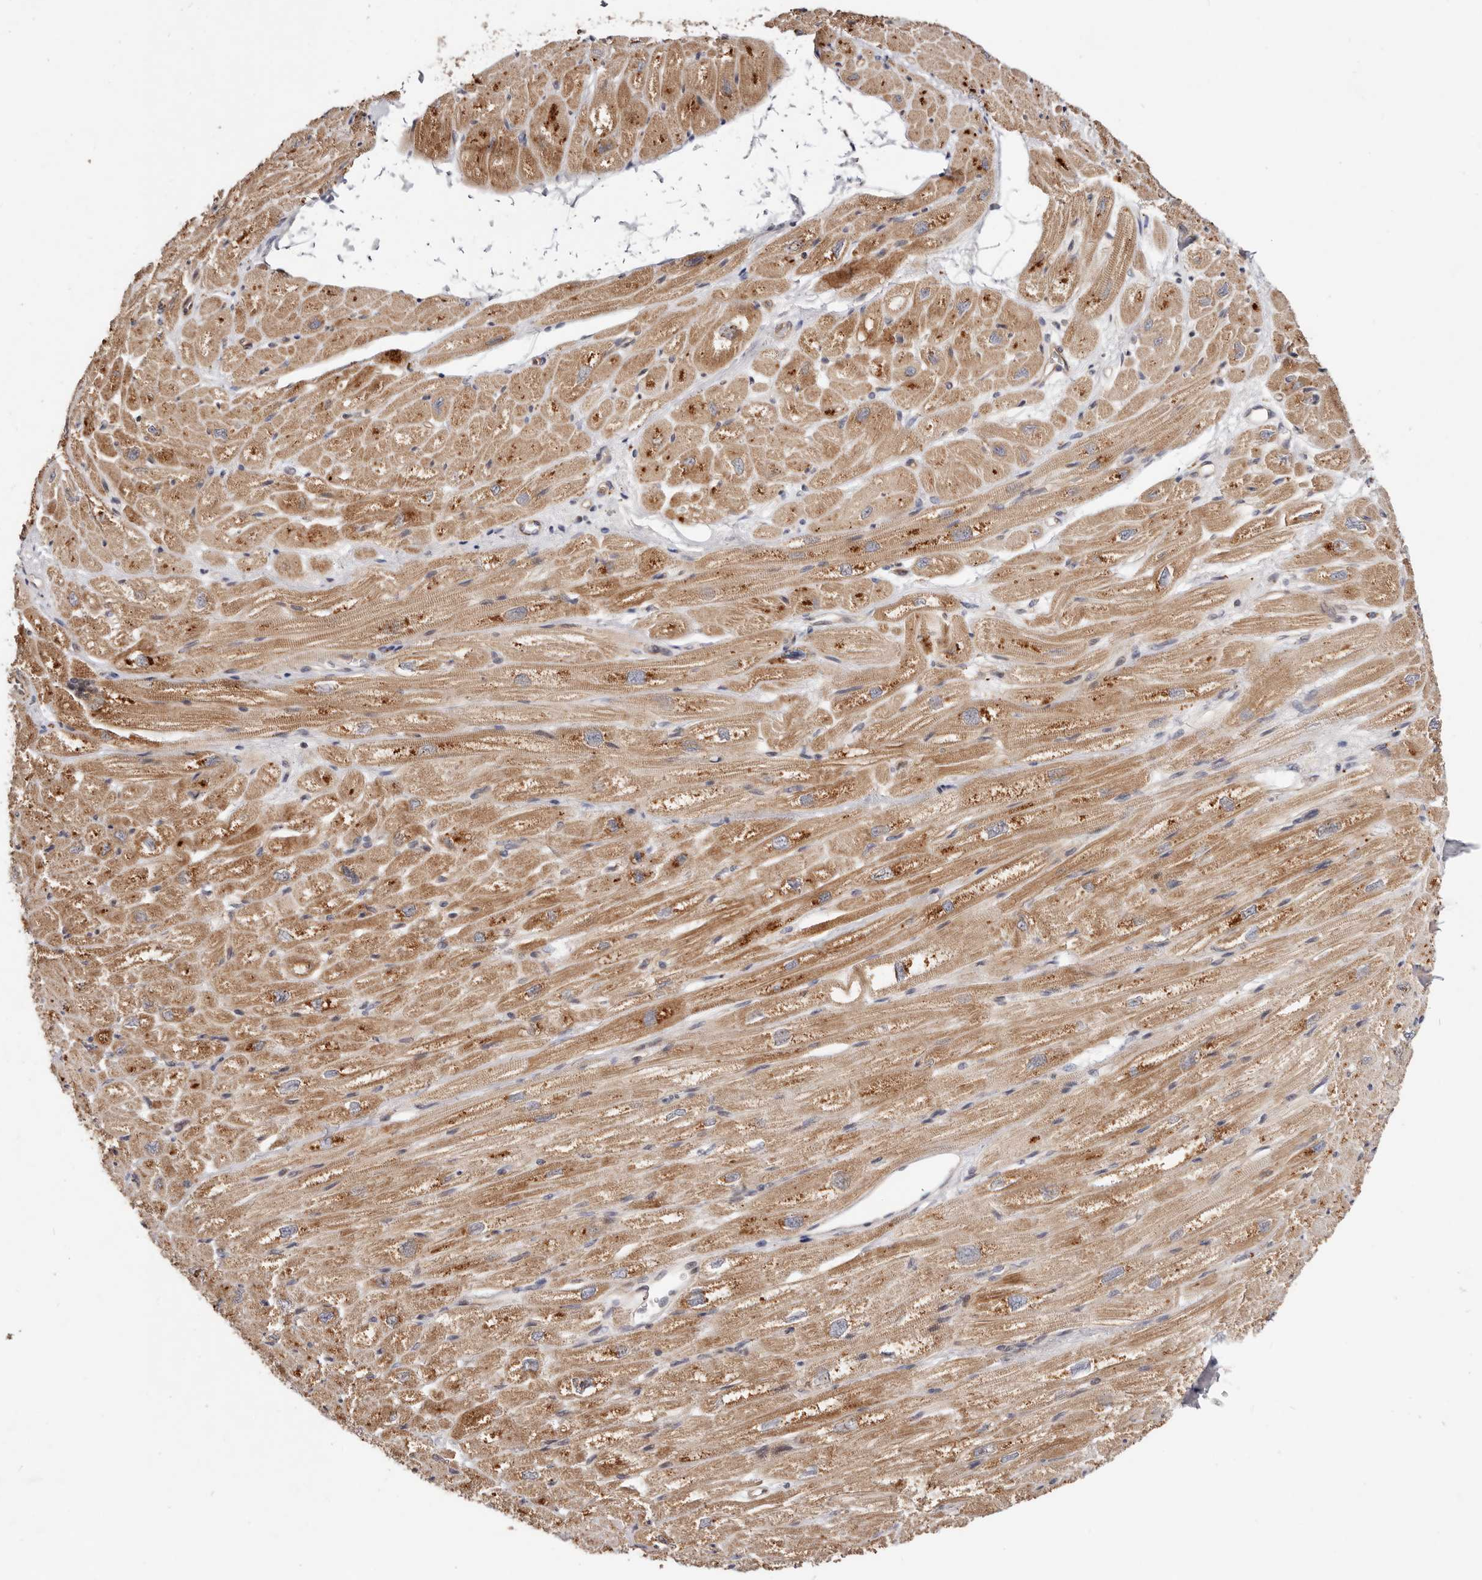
{"staining": {"intensity": "moderate", "quantity": ">75%", "location": "cytoplasmic/membranous"}, "tissue": "heart muscle", "cell_type": "Cardiomyocytes", "image_type": "normal", "snomed": [{"axis": "morphology", "description": "Normal tissue, NOS"}, {"axis": "topography", "description": "Heart"}], "caption": "Heart muscle stained with DAB (3,3'-diaminobenzidine) immunohistochemistry exhibits medium levels of moderate cytoplasmic/membranous positivity in about >75% of cardiomyocytes.", "gene": "USP33", "patient": {"sex": "male", "age": 50}}